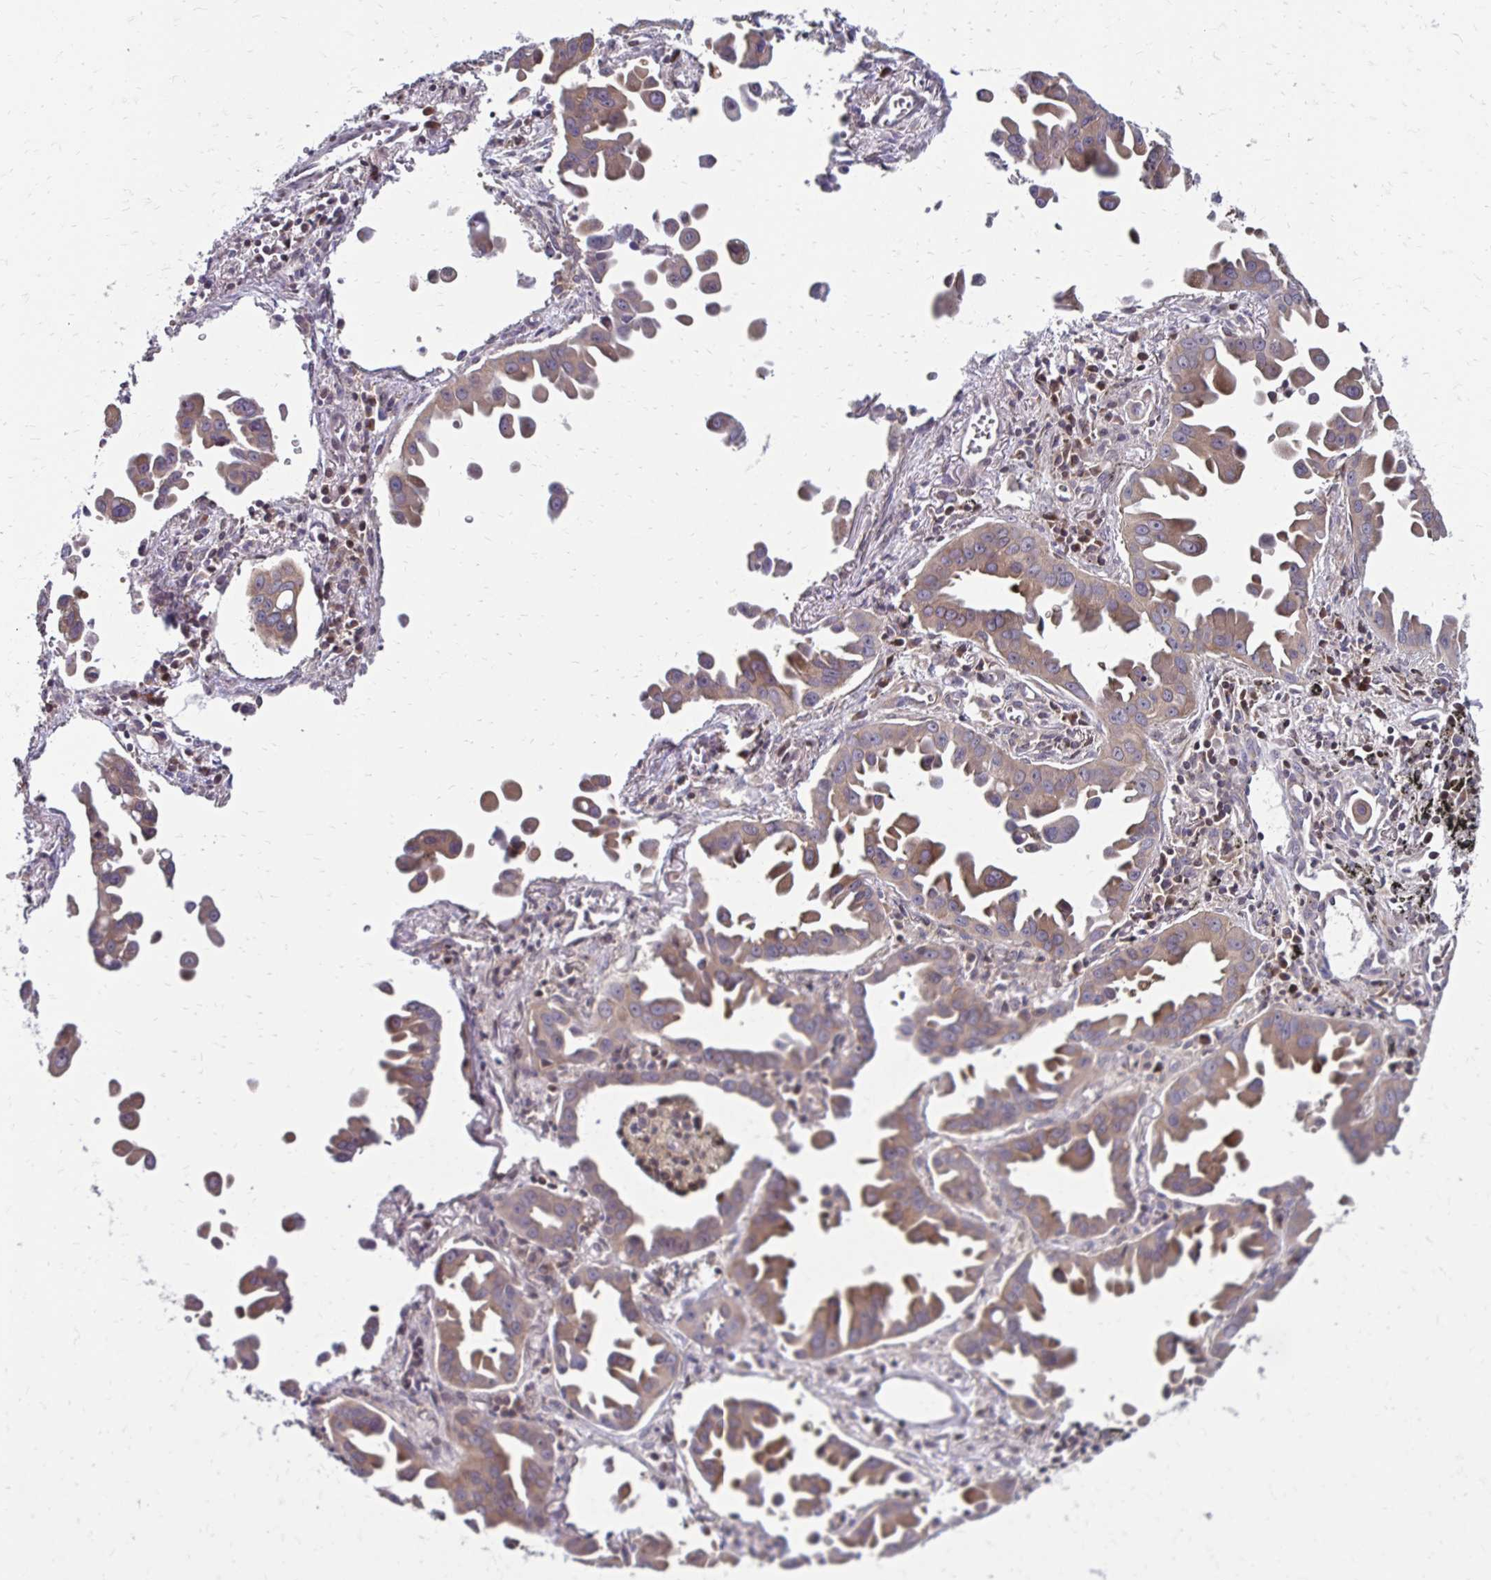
{"staining": {"intensity": "weak", "quantity": "<25%", "location": "cytoplasmic/membranous"}, "tissue": "lung cancer", "cell_type": "Tumor cells", "image_type": "cancer", "snomed": [{"axis": "morphology", "description": "Adenocarcinoma, NOS"}, {"axis": "topography", "description": "Lung"}], "caption": "Lung cancer (adenocarcinoma) stained for a protein using IHC demonstrates no expression tumor cells.", "gene": "CBX7", "patient": {"sex": "male", "age": 68}}